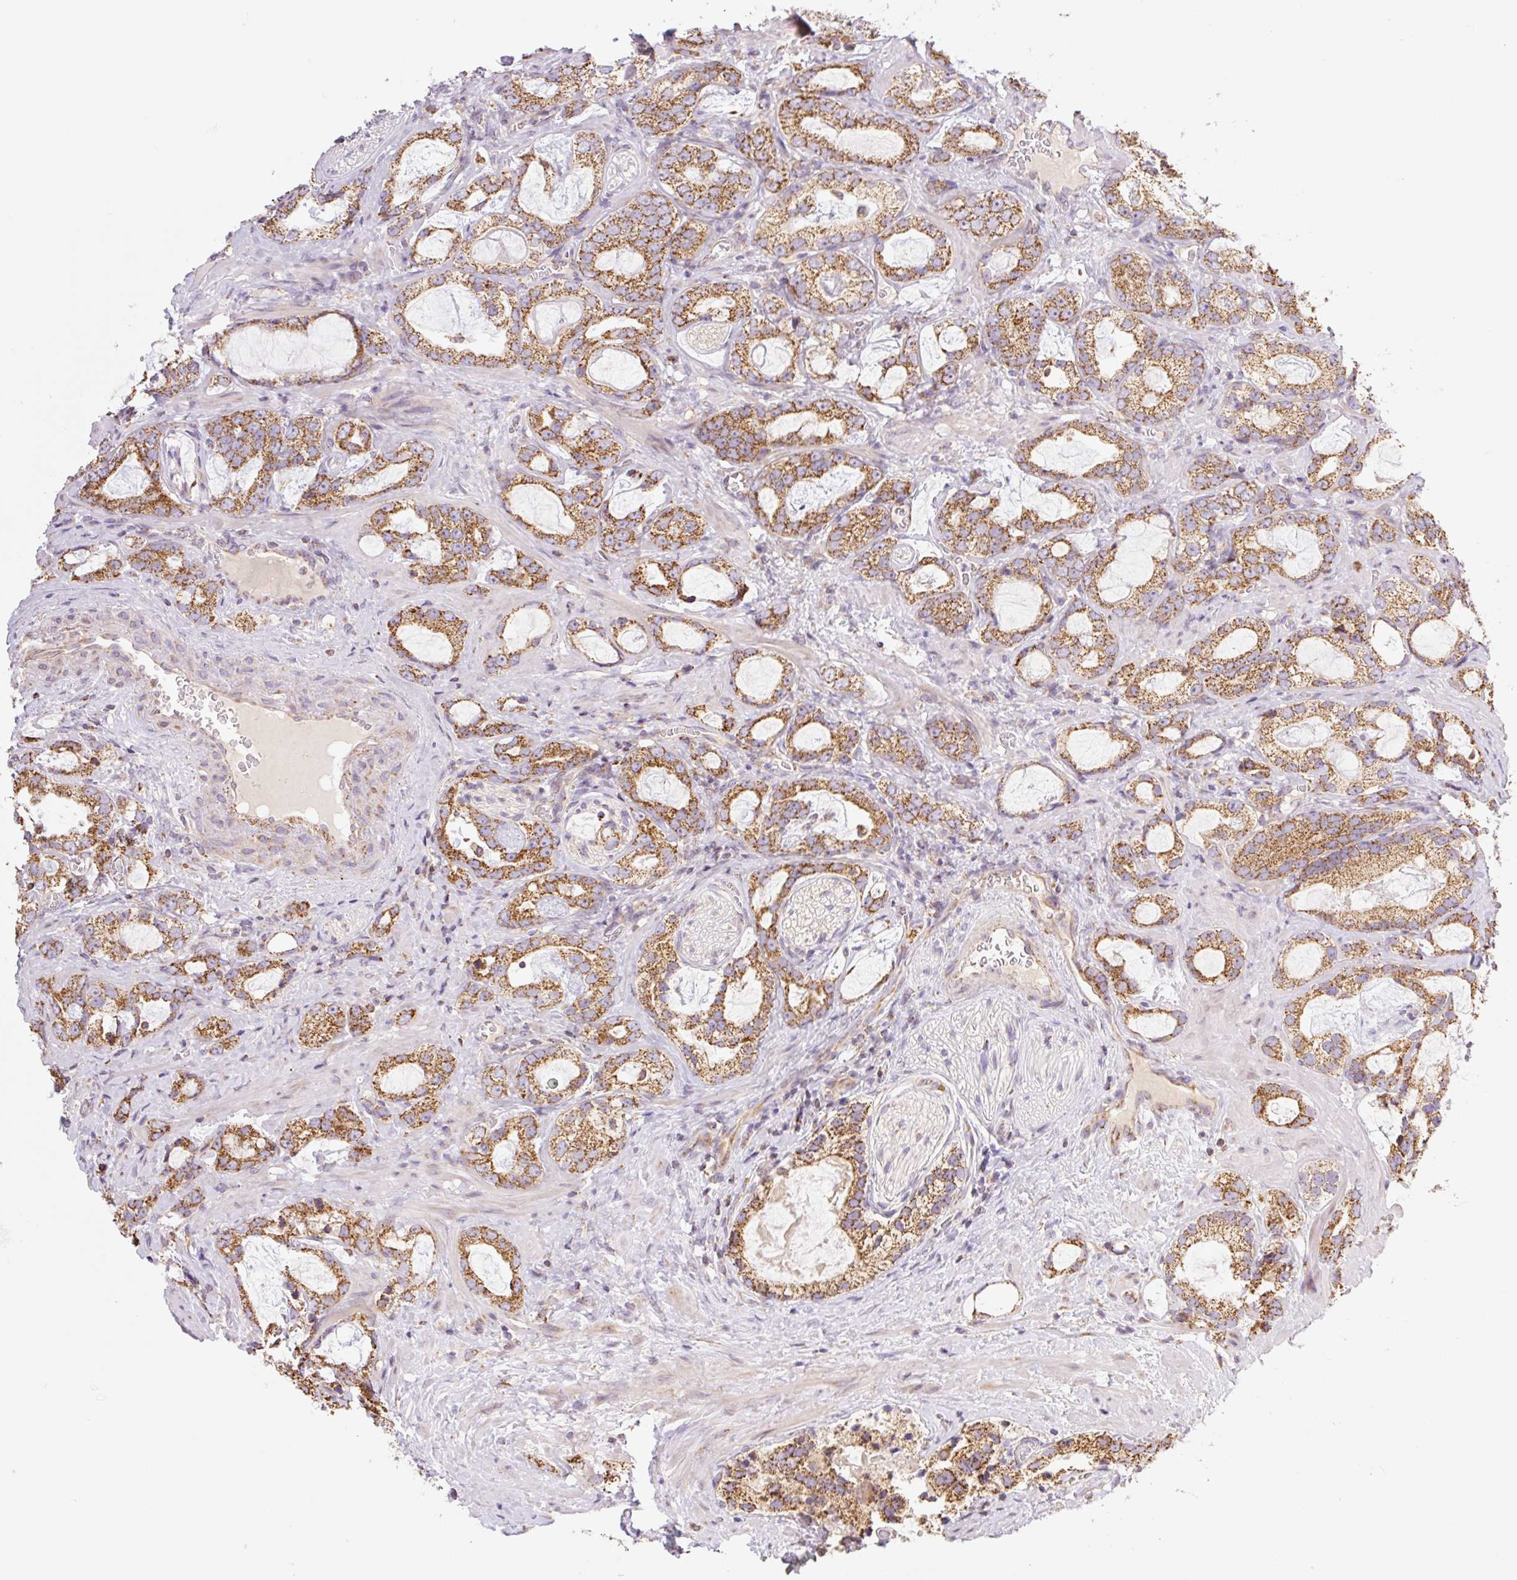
{"staining": {"intensity": "strong", "quantity": ">75%", "location": "cytoplasmic/membranous"}, "tissue": "prostate cancer", "cell_type": "Tumor cells", "image_type": "cancer", "snomed": [{"axis": "morphology", "description": "Adenocarcinoma, Medium grade"}, {"axis": "topography", "description": "Prostate"}], "caption": "This is an image of immunohistochemistry (IHC) staining of adenocarcinoma (medium-grade) (prostate), which shows strong staining in the cytoplasmic/membranous of tumor cells.", "gene": "GOSR2", "patient": {"sex": "male", "age": 57}}